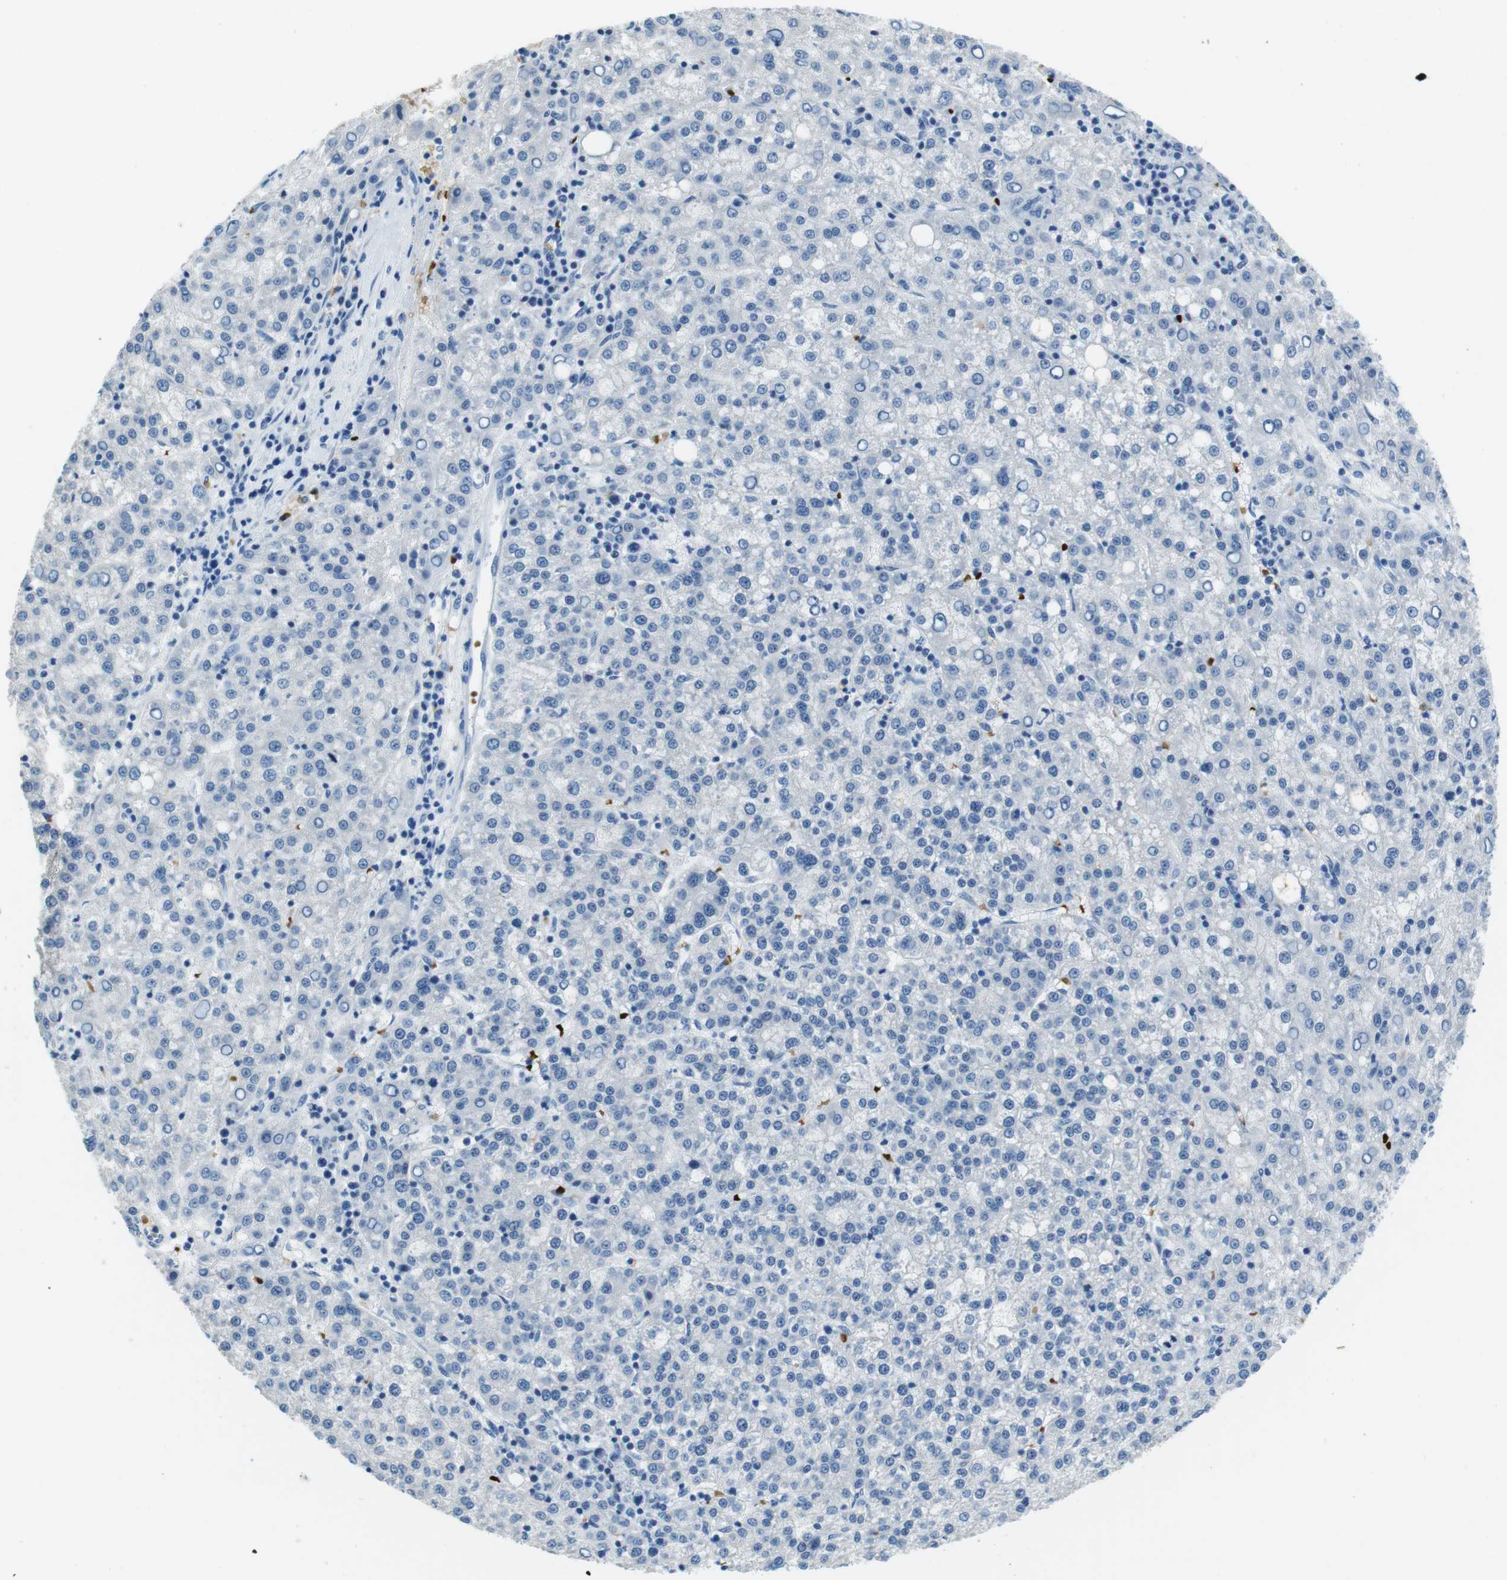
{"staining": {"intensity": "negative", "quantity": "none", "location": "none"}, "tissue": "liver cancer", "cell_type": "Tumor cells", "image_type": "cancer", "snomed": [{"axis": "morphology", "description": "Carcinoma, Hepatocellular, NOS"}, {"axis": "topography", "description": "Liver"}], "caption": "Hepatocellular carcinoma (liver) was stained to show a protein in brown. There is no significant staining in tumor cells.", "gene": "TFAP2C", "patient": {"sex": "female", "age": 58}}